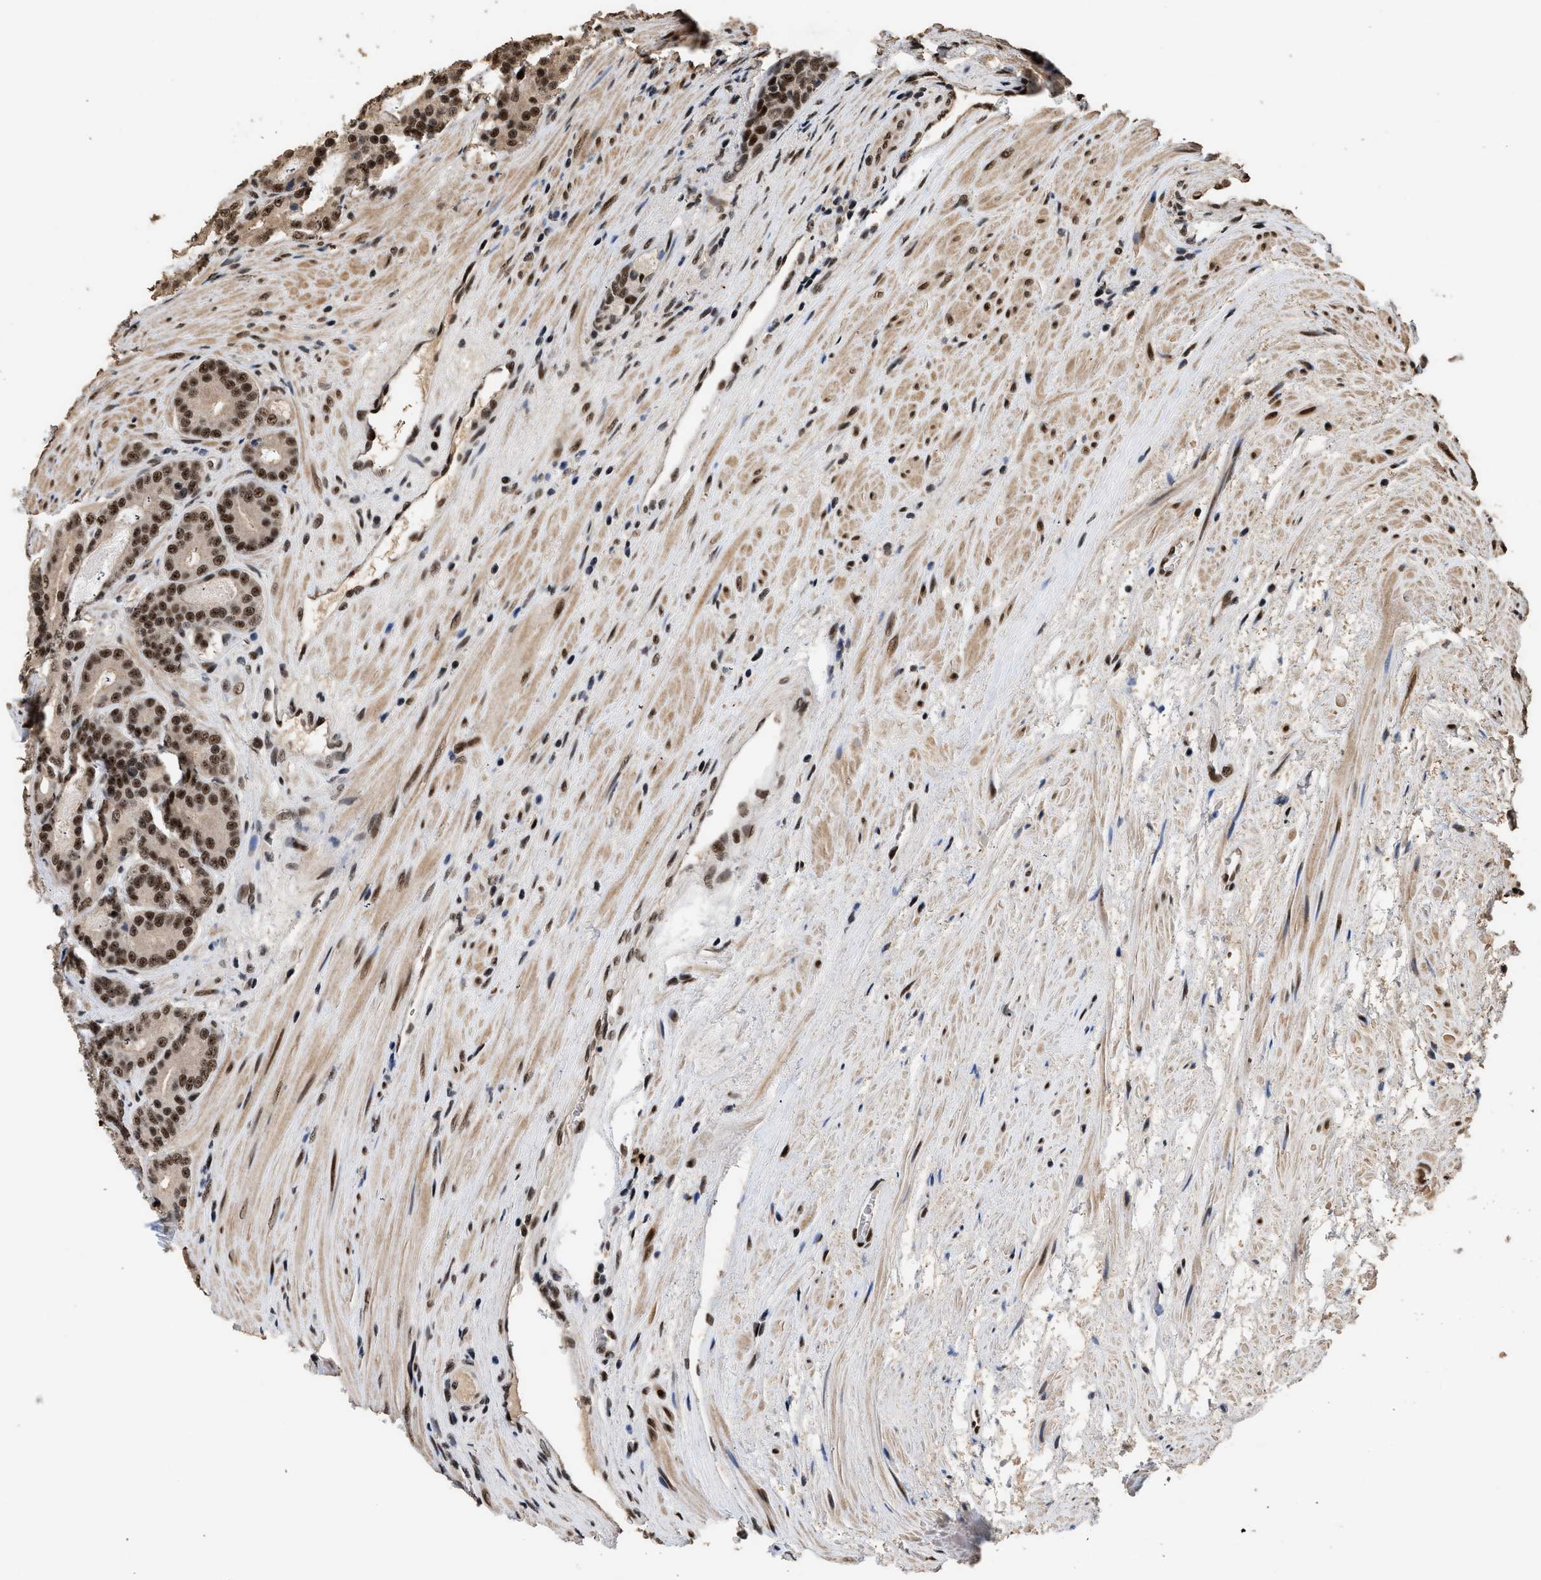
{"staining": {"intensity": "moderate", "quantity": ">75%", "location": "nuclear"}, "tissue": "prostate cancer", "cell_type": "Tumor cells", "image_type": "cancer", "snomed": [{"axis": "morphology", "description": "Adenocarcinoma, High grade"}, {"axis": "topography", "description": "Prostate"}], "caption": "Approximately >75% of tumor cells in prostate high-grade adenocarcinoma reveal moderate nuclear protein staining as visualized by brown immunohistochemical staining.", "gene": "PPP4R3B", "patient": {"sex": "male", "age": 60}}